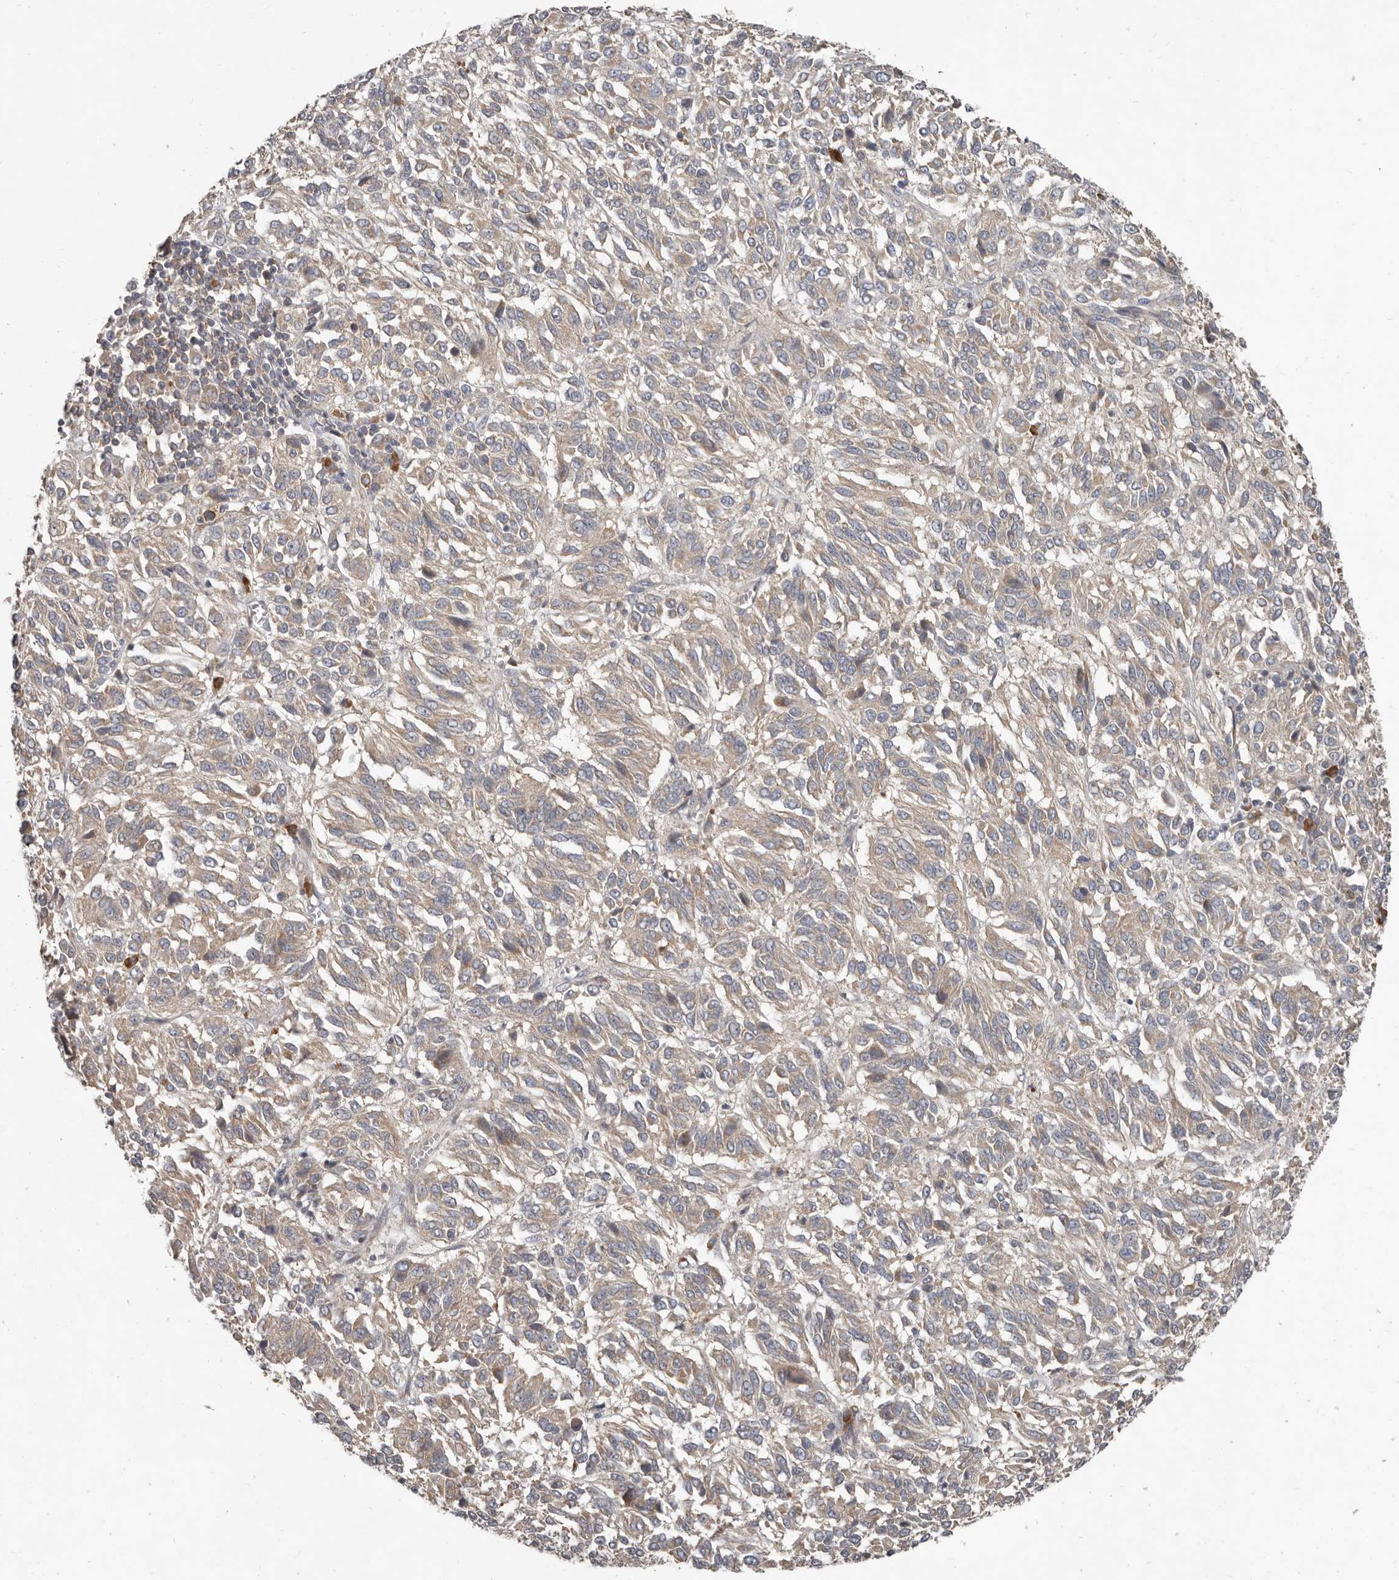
{"staining": {"intensity": "weak", "quantity": ">75%", "location": "cytoplasmic/membranous"}, "tissue": "melanoma", "cell_type": "Tumor cells", "image_type": "cancer", "snomed": [{"axis": "morphology", "description": "Malignant melanoma, Metastatic site"}, {"axis": "topography", "description": "Lung"}], "caption": "Immunohistochemical staining of melanoma shows weak cytoplasmic/membranous protein staining in about >75% of tumor cells.", "gene": "AKNAD1", "patient": {"sex": "male", "age": 64}}